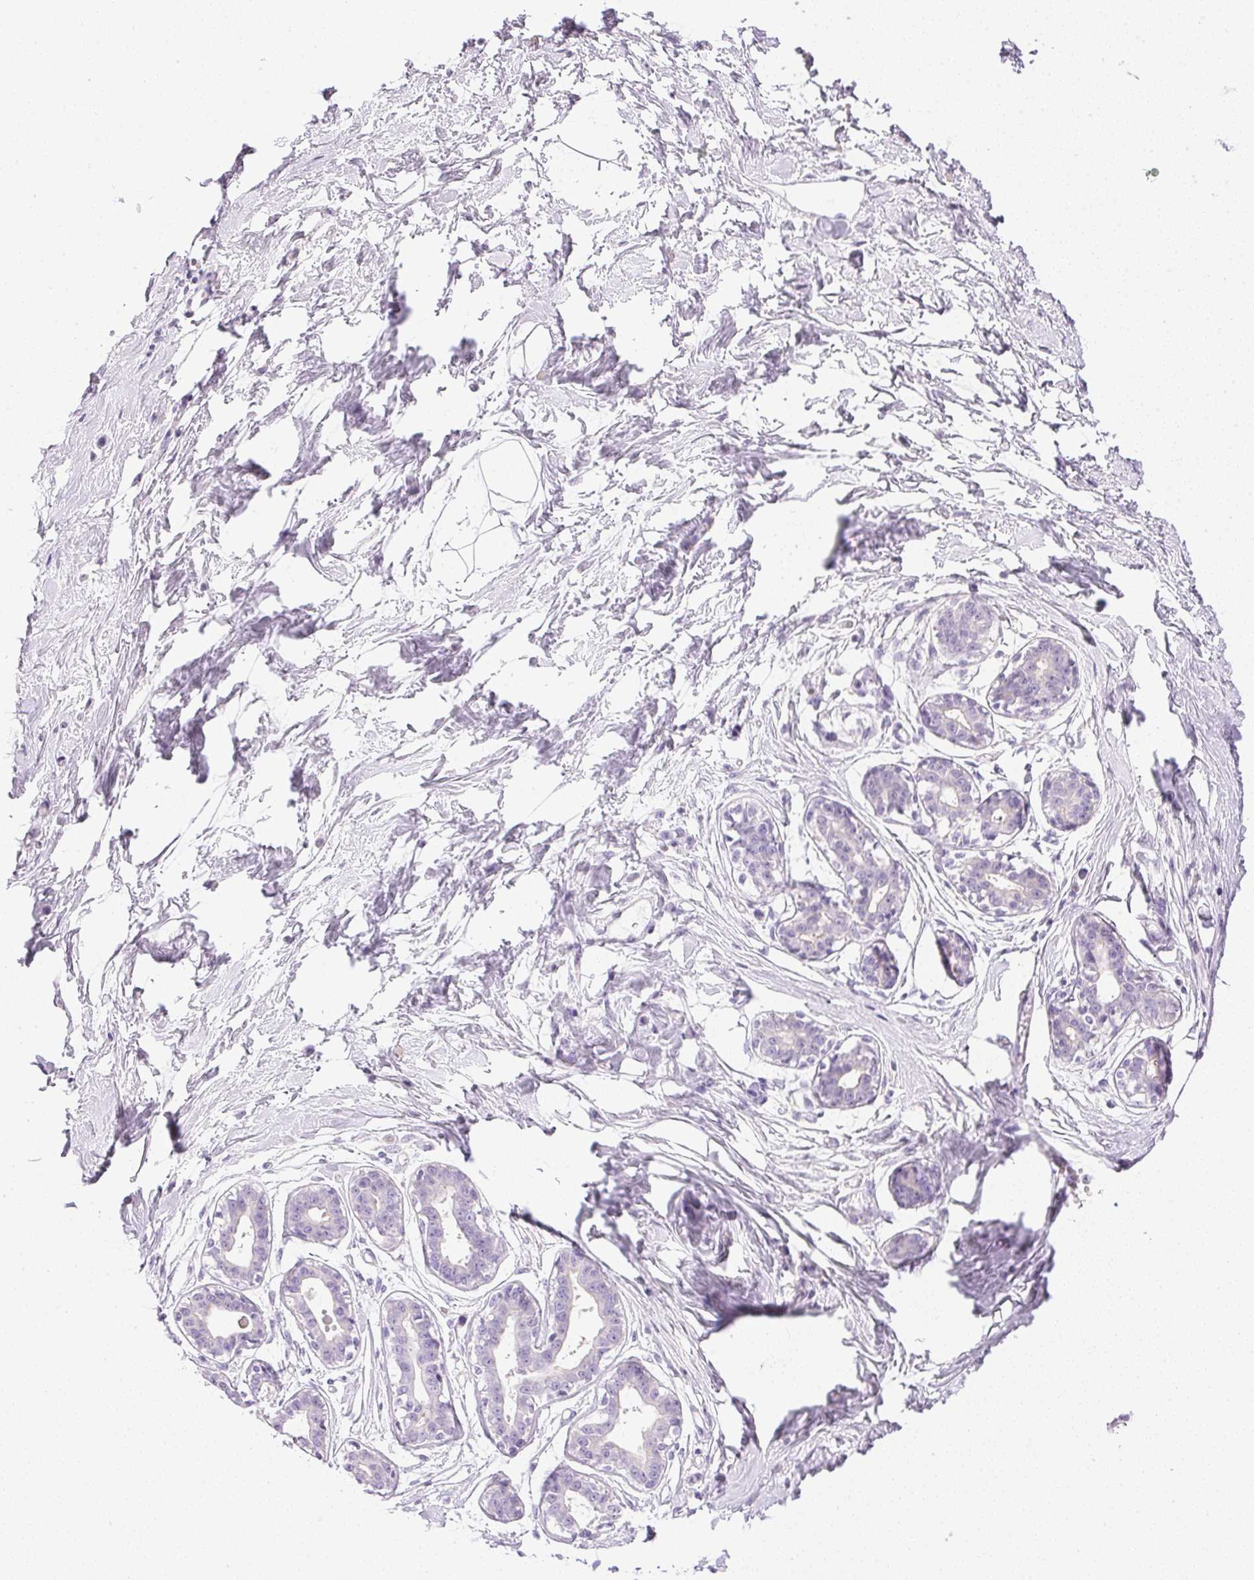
{"staining": {"intensity": "negative", "quantity": "none", "location": "none"}, "tissue": "breast", "cell_type": "Adipocytes", "image_type": "normal", "snomed": [{"axis": "morphology", "description": "Normal tissue, NOS"}, {"axis": "topography", "description": "Breast"}], "caption": "Immunohistochemical staining of normal breast reveals no significant positivity in adipocytes. (Stains: DAB (3,3'-diaminobenzidine) IHC with hematoxylin counter stain, Microscopy: brightfield microscopy at high magnification).", "gene": "ATP6V1G3", "patient": {"sex": "female", "age": 45}}